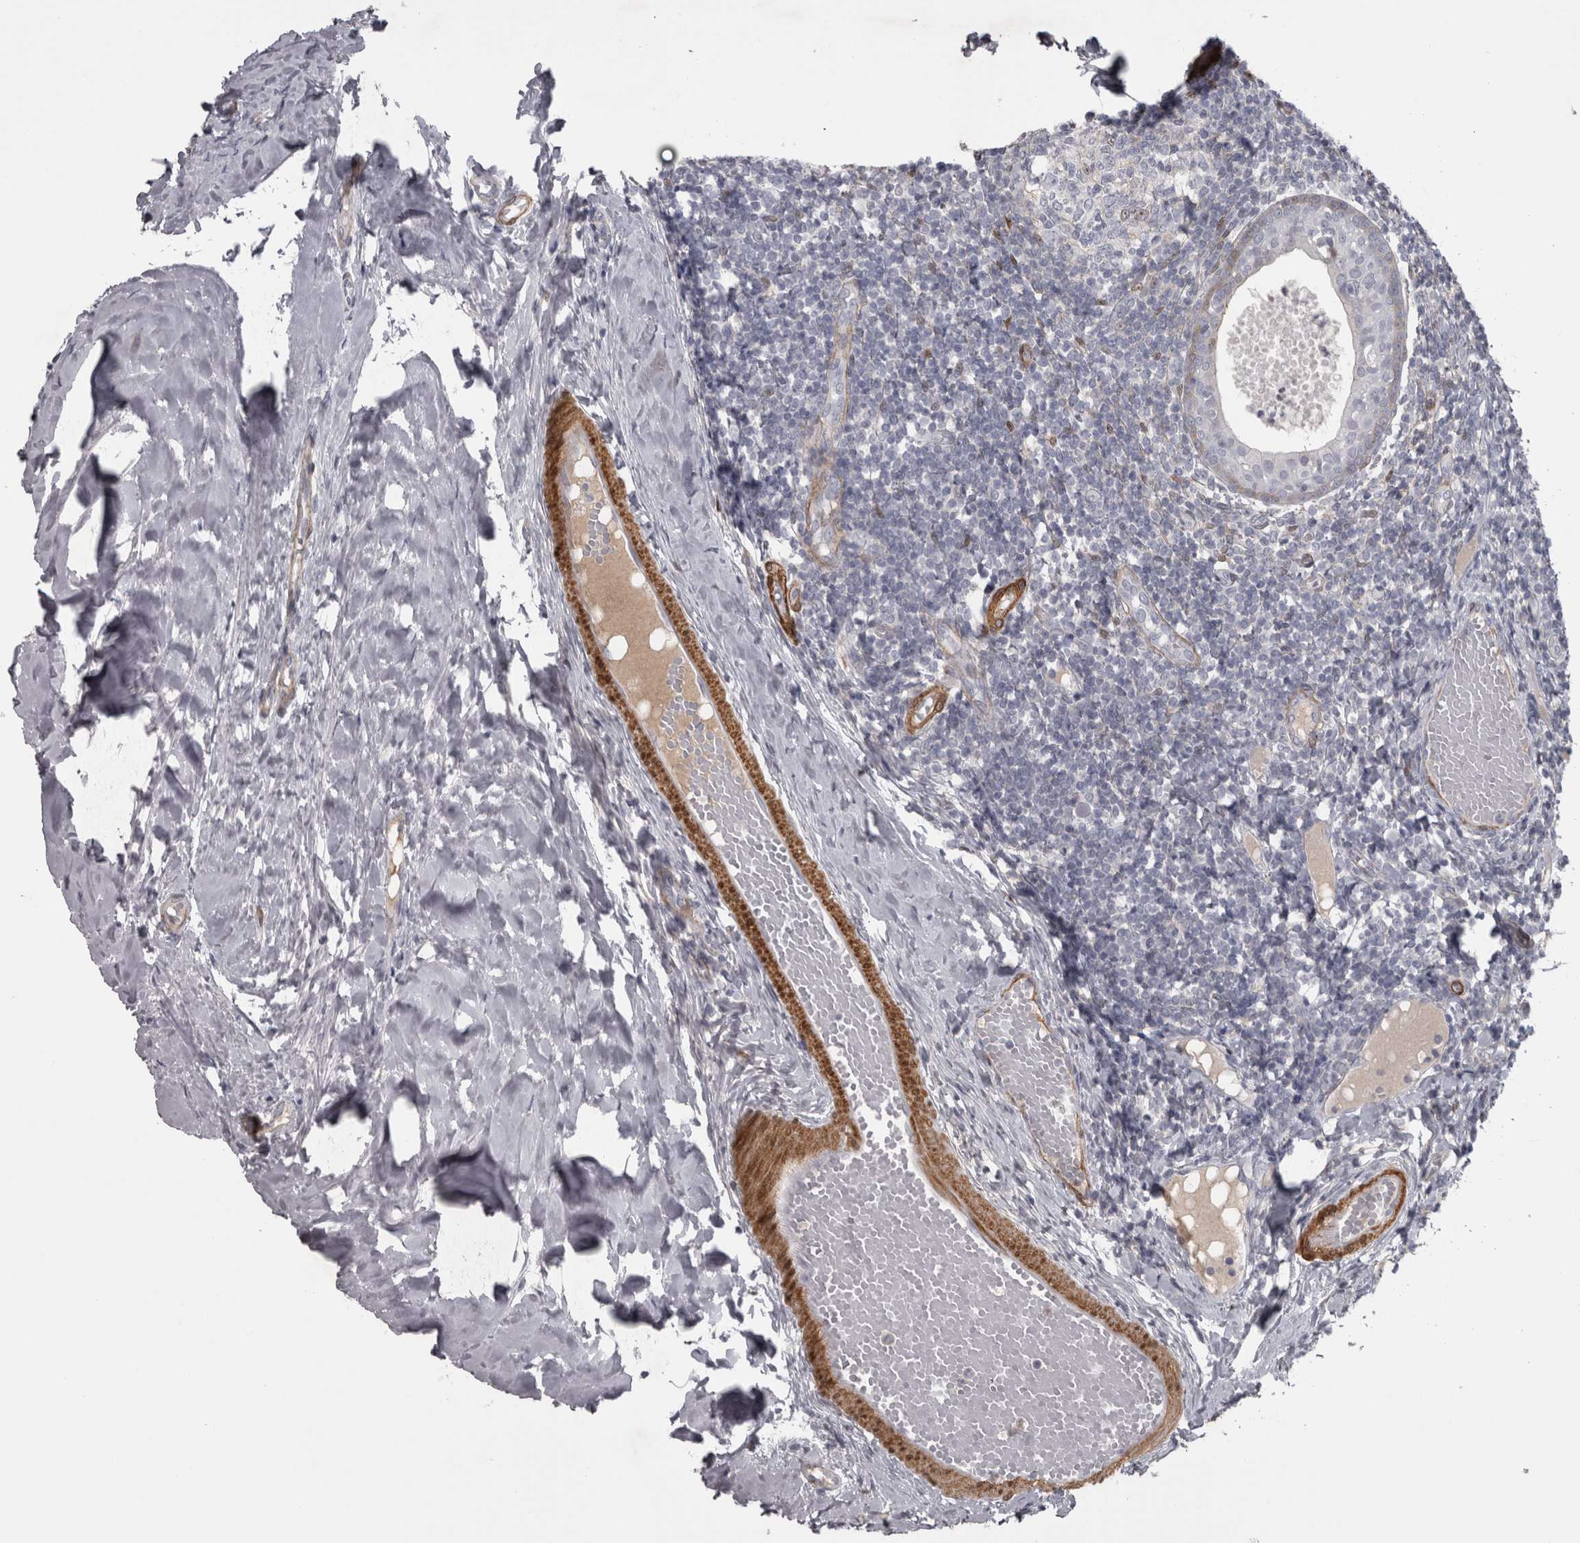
{"staining": {"intensity": "negative", "quantity": "none", "location": "none"}, "tissue": "tonsil", "cell_type": "Germinal center cells", "image_type": "normal", "snomed": [{"axis": "morphology", "description": "Normal tissue, NOS"}, {"axis": "topography", "description": "Tonsil"}], "caption": "IHC image of benign tonsil: tonsil stained with DAB (3,3'-diaminobenzidine) reveals no significant protein staining in germinal center cells. (Brightfield microscopy of DAB (3,3'-diaminobenzidine) immunohistochemistry (IHC) at high magnification).", "gene": "PPP1R12B", "patient": {"sex": "female", "age": 19}}